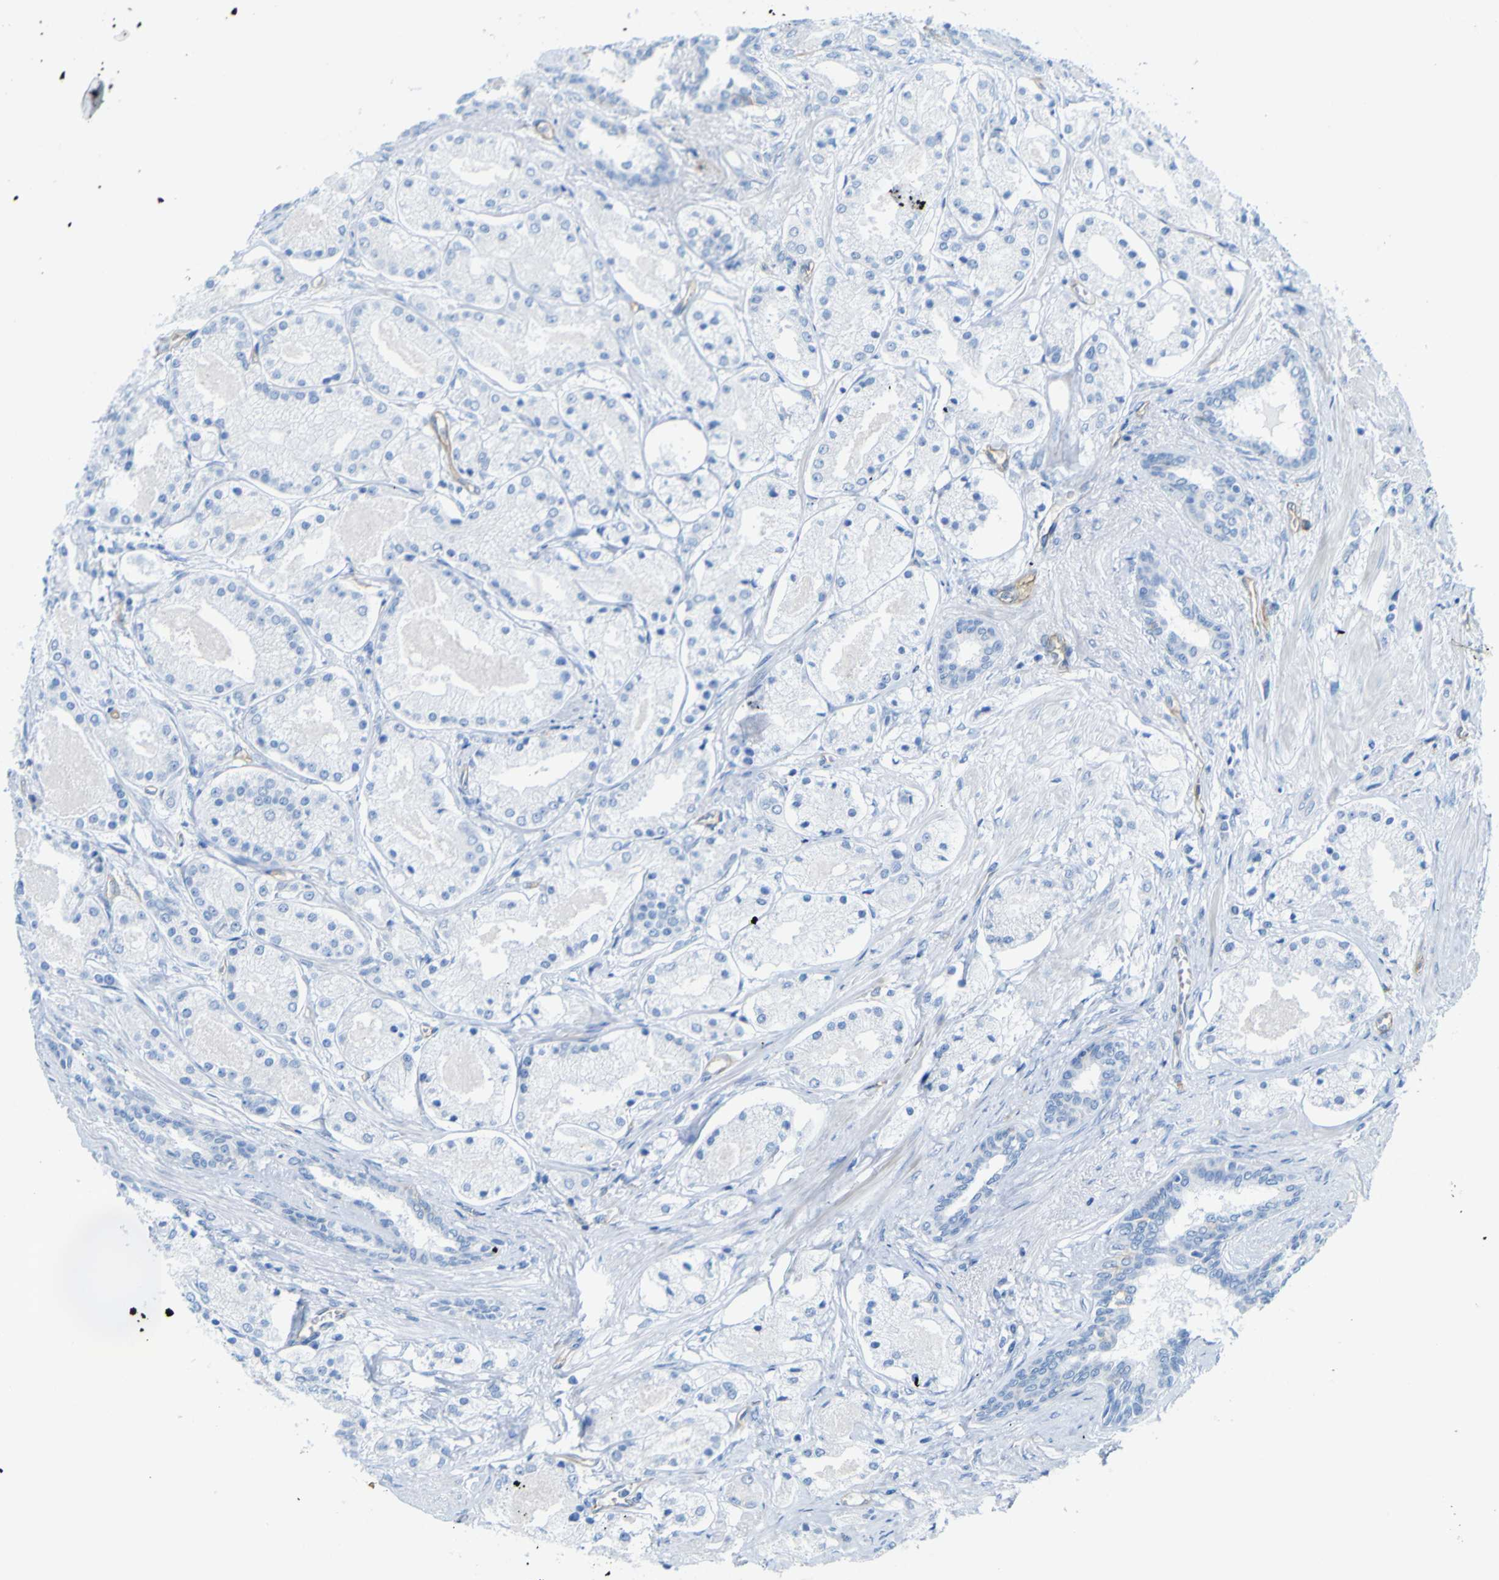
{"staining": {"intensity": "negative", "quantity": "none", "location": "none"}, "tissue": "prostate cancer", "cell_type": "Tumor cells", "image_type": "cancer", "snomed": [{"axis": "morphology", "description": "Adenocarcinoma, High grade"}, {"axis": "topography", "description": "Prostate"}], "caption": "Immunohistochemistry (IHC) photomicrograph of neoplastic tissue: human prostate high-grade adenocarcinoma stained with DAB reveals no significant protein positivity in tumor cells.", "gene": "CD93", "patient": {"sex": "male", "age": 66}}